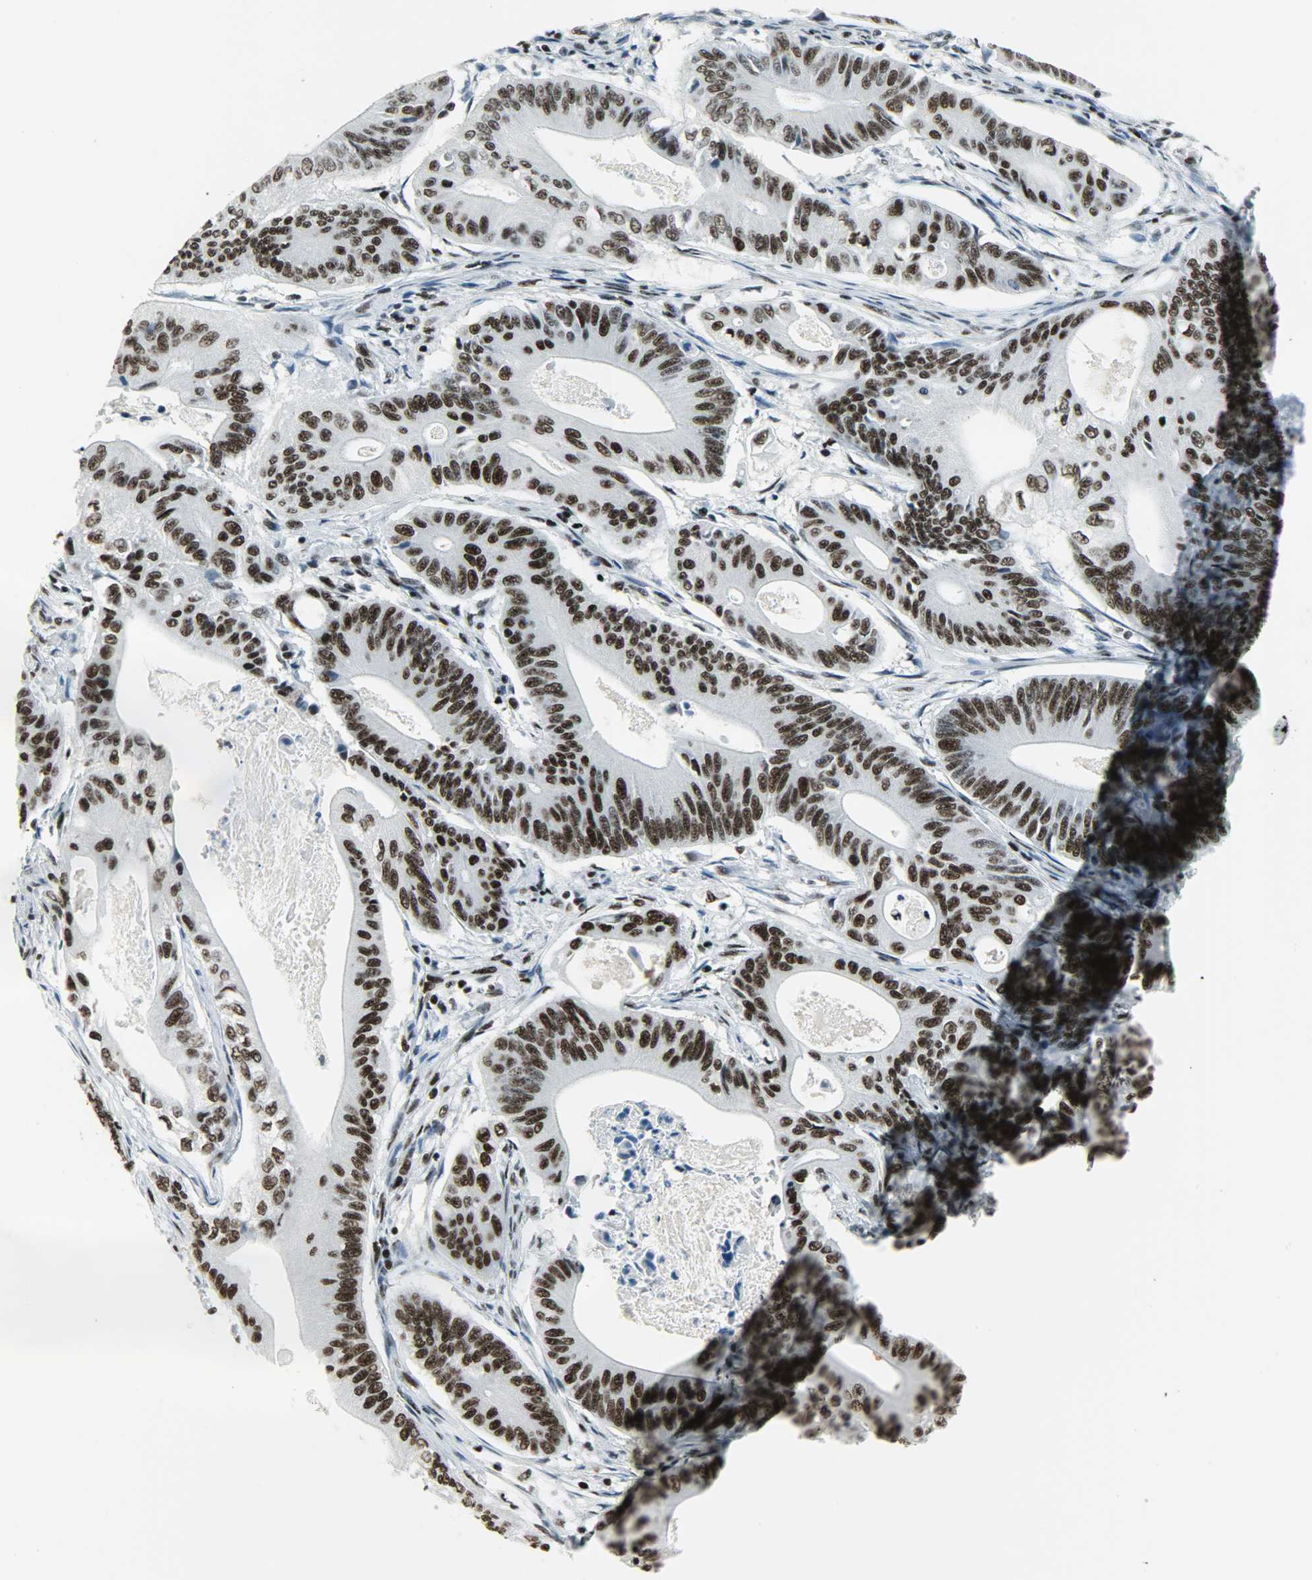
{"staining": {"intensity": "strong", "quantity": ">75%", "location": "nuclear"}, "tissue": "pancreatic cancer", "cell_type": "Tumor cells", "image_type": "cancer", "snomed": [{"axis": "morphology", "description": "Normal tissue, NOS"}, {"axis": "topography", "description": "Lymph node"}], "caption": "Pancreatic cancer stained with a protein marker shows strong staining in tumor cells.", "gene": "SNRPA", "patient": {"sex": "male", "age": 62}}